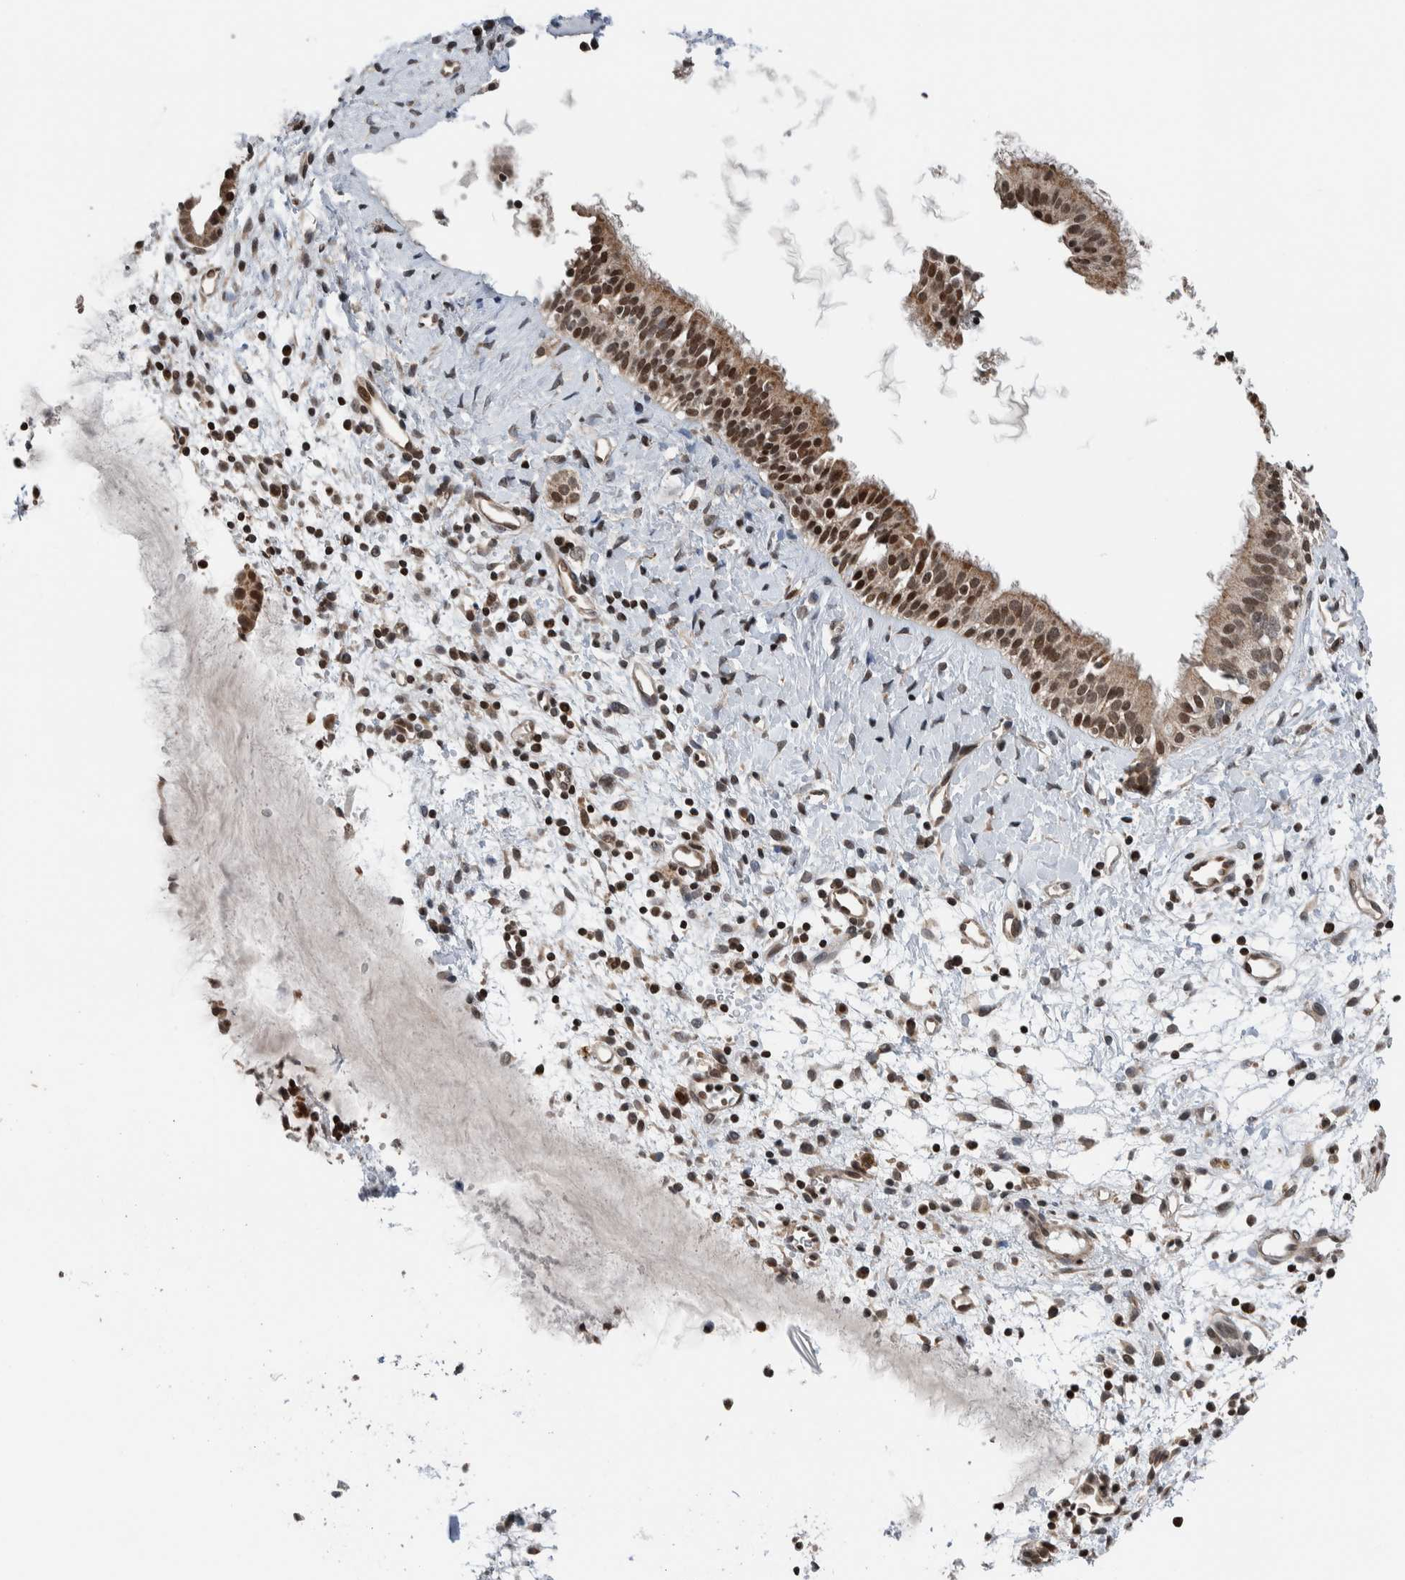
{"staining": {"intensity": "strong", "quantity": ">75%", "location": "cytoplasmic/membranous,nuclear"}, "tissue": "nasopharynx", "cell_type": "Respiratory epithelial cells", "image_type": "normal", "snomed": [{"axis": "morphology", "description": "Normal tissue, NOS"}, {"axis": "topography", "description": "Nasopharynx"}], "caption": "Respiratory epithelial cells reveal high levels of strong cytoplasmic/membranous,nuclear staining in approximately >75% of cells in normal nasopharynx.", "gene": "NPLOC4", "patient": {"sex": "male", "age": 22}}